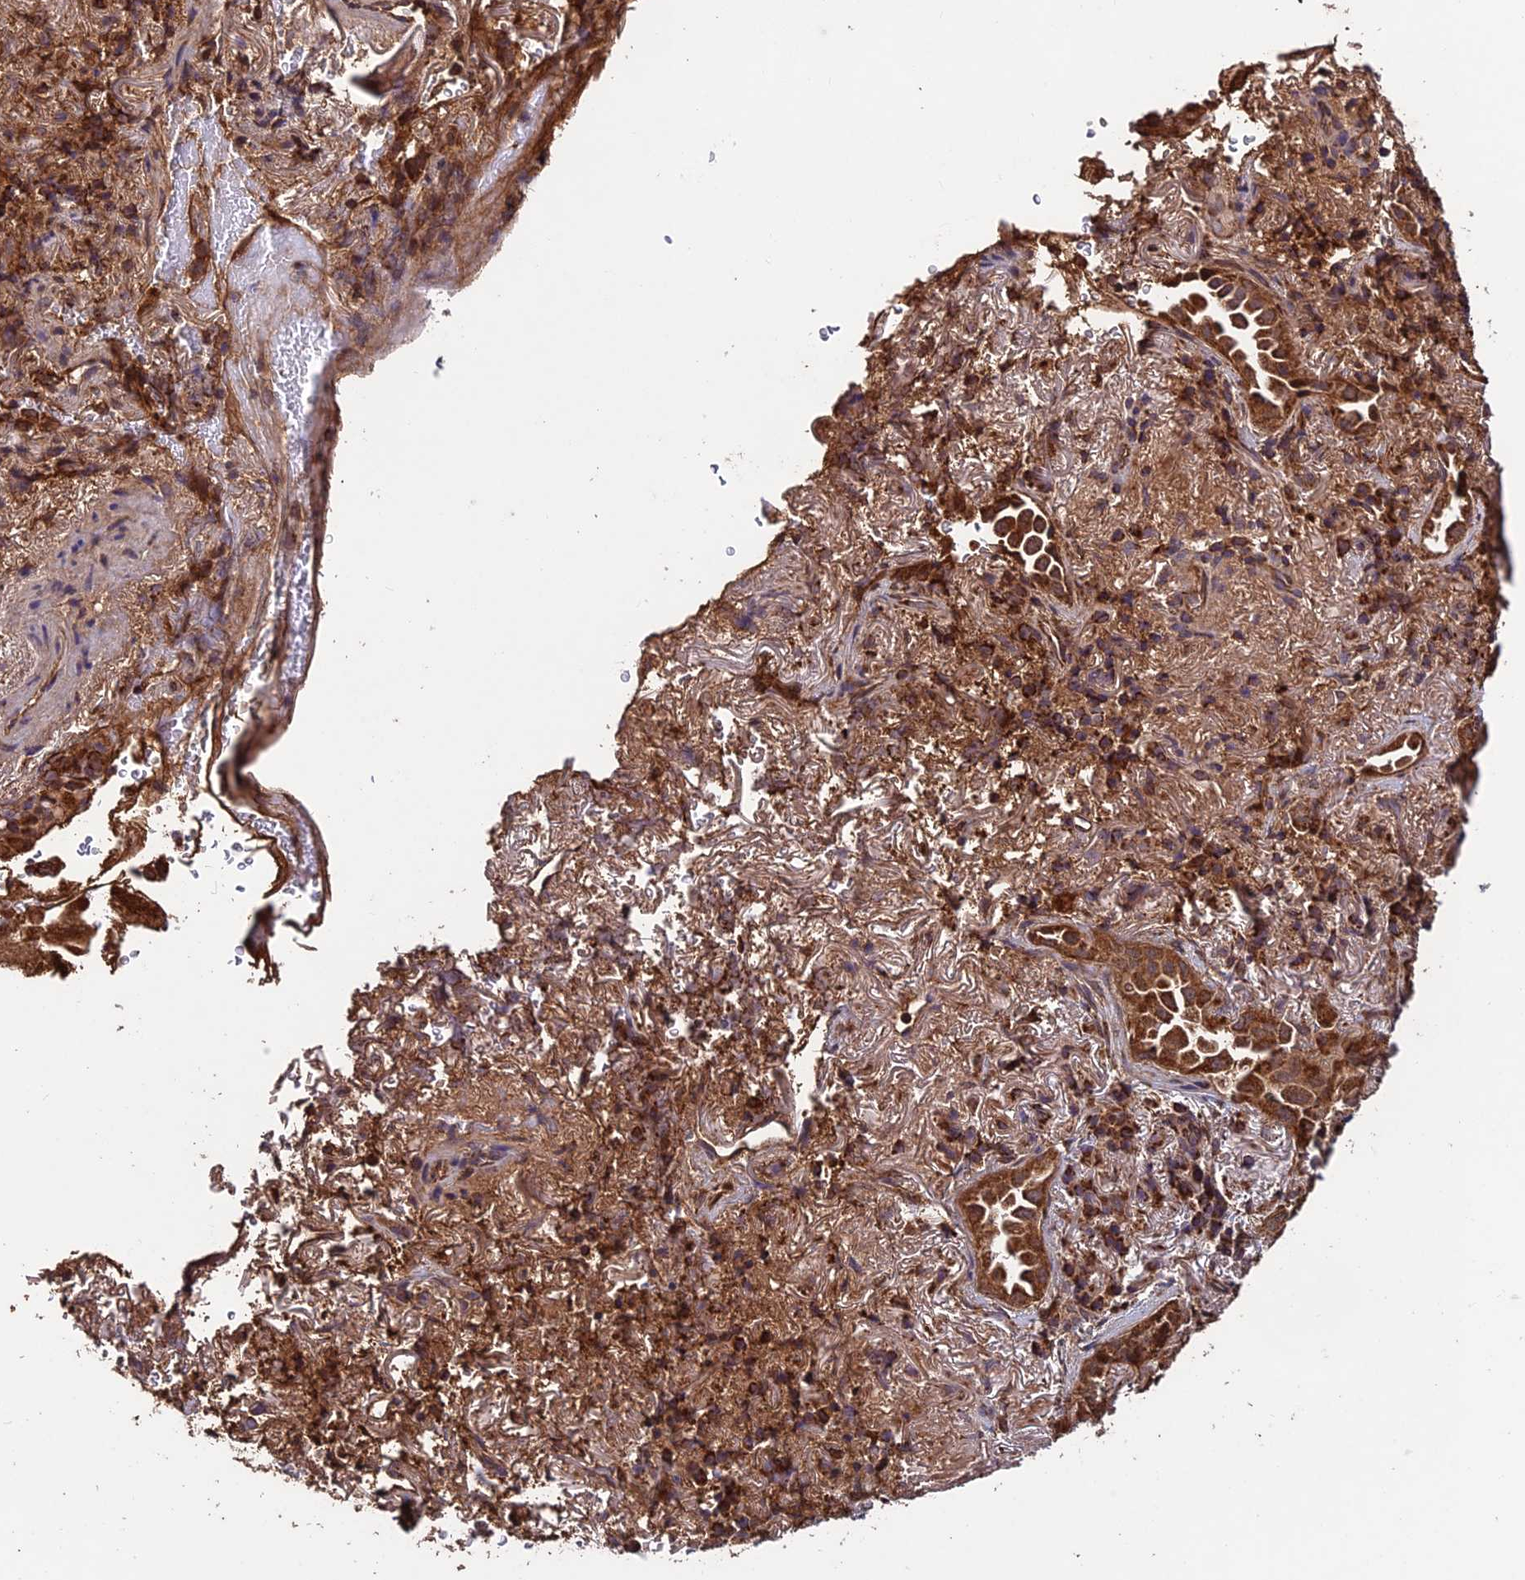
{"staining": {"intensity": "strong", "quantity": ">75%", "location": "cytoplasmic/membranous"}, "tissue": "lung cancer", "cell_type": "Tumor cells", "image_type": "cancer", "snomed": [{"axis": "morphology", "description": "Adenocarcinoma, NOS"}, {"axis": "topography", "description": "Lung"}], "caption": "Human lung adenocarcinoma stained for a protein (brown) demonstrates strong cytoplasmic/membranous positive staining in about >75% of tumor cells.", "gene": "CCDC15", "patient": {"sex": "female", "age": 69}}